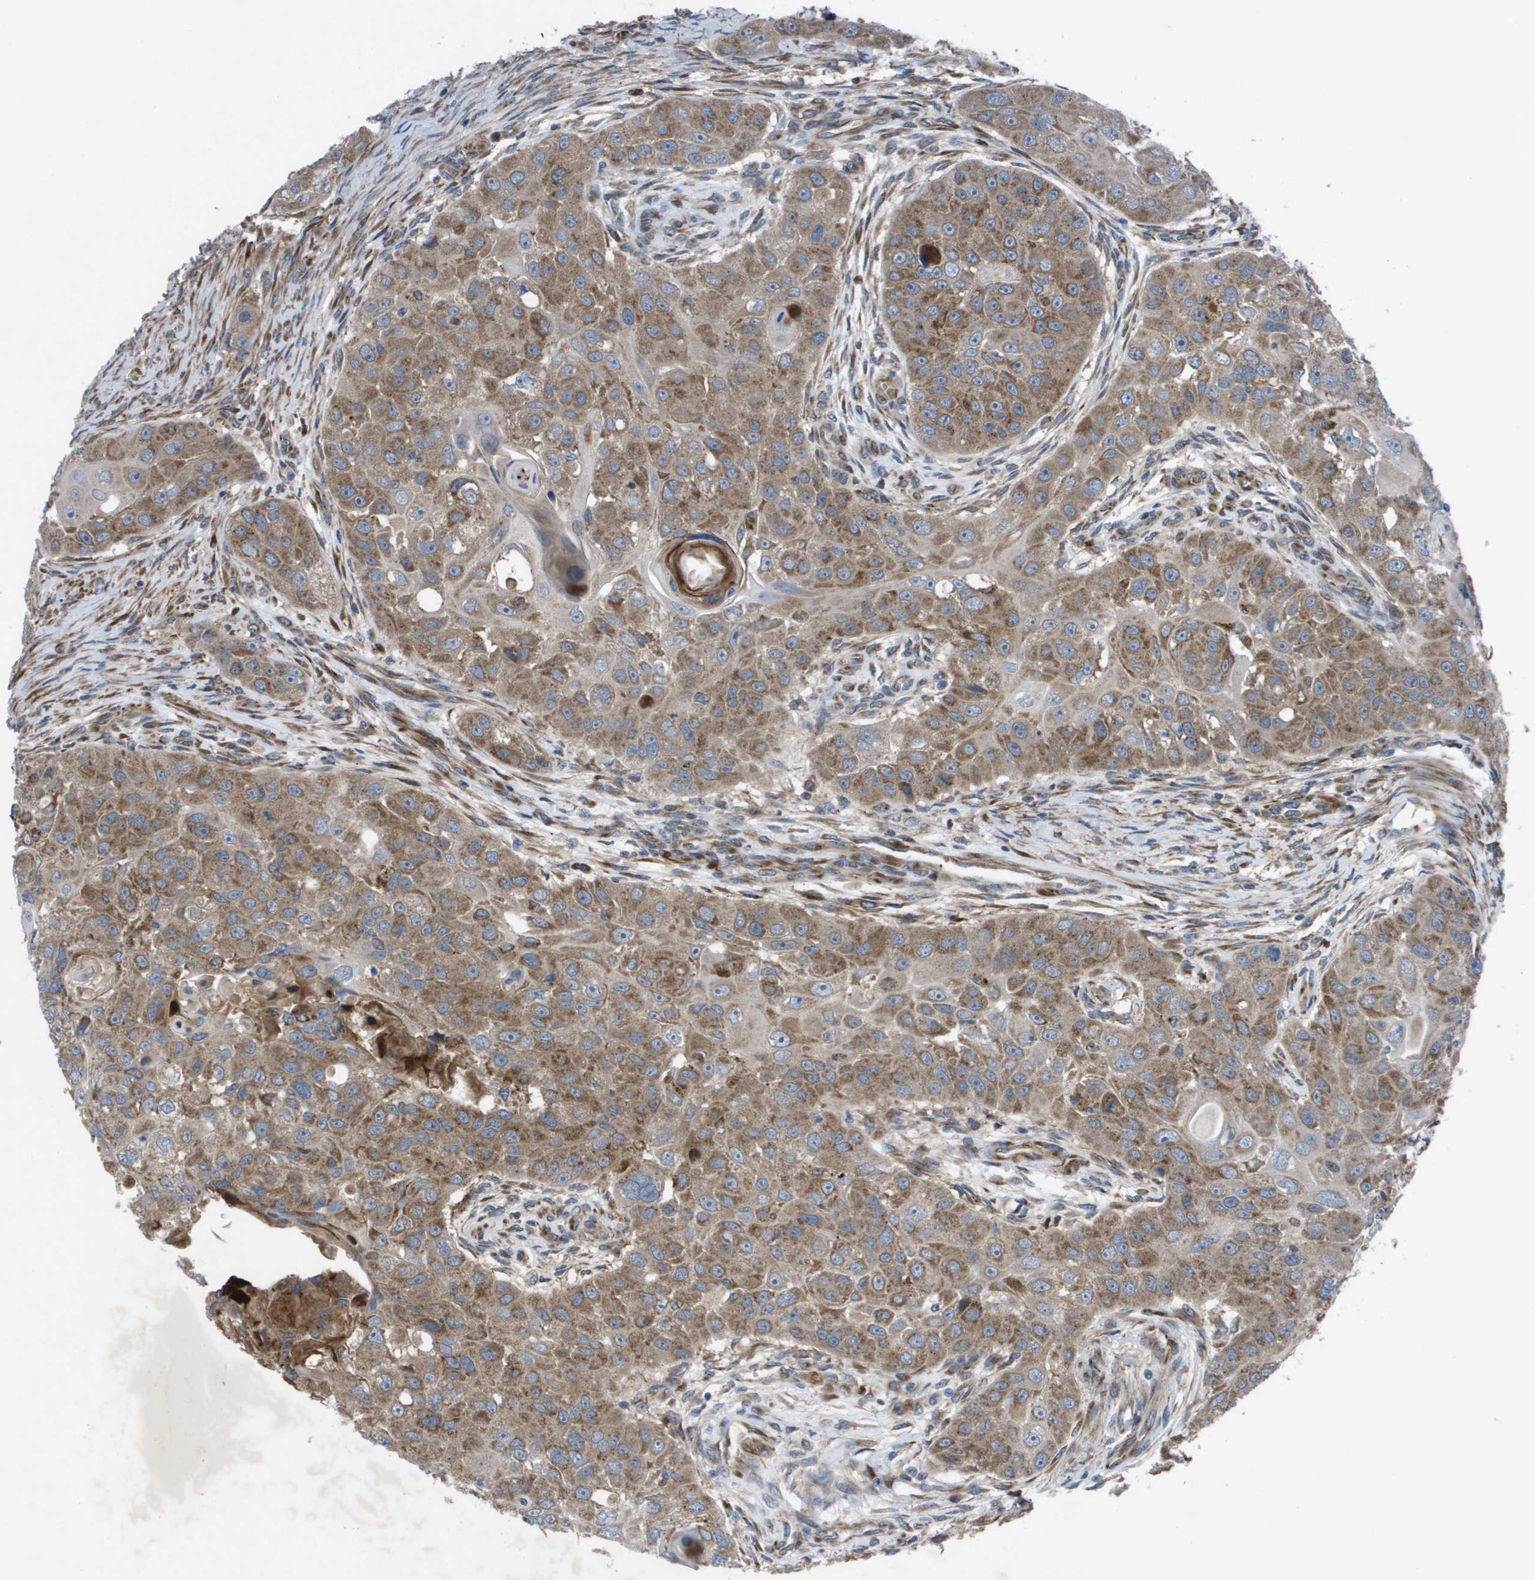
{"staining": {"intensity": "moderate", "quantity": ">75%", "location": "cytoplasmic/membranous"}, "tissue": "head and neck cancer", "cell_type": "Tumor cells", "image_type": "cancer", "snomed": [{"axis": "morphology", "description": "Normal tissue, NOS"}, {"axis": "morphology", "description": "Squamous cell carcinoma, NOS"}, {"axis": "topography", "description": "Skeletal muscle"}, {"axis": "topography", "description": "Head-Neck"}], "caption": "Immunohistochemical staining of human head and neck squamous cell carcinoma displays medium levels of moderate cytoplasmic/membranous staining in about >75% of tumor cells. The staining was performed using DAB (3,3'-diaminobenzidine) to visualize the protein expression in brown, while the nuclei were stained in blue with hematoxylin (Magnification: 20x).", "gene": "SLC6A9", "patient": {"sex": "male", "age": 51}}